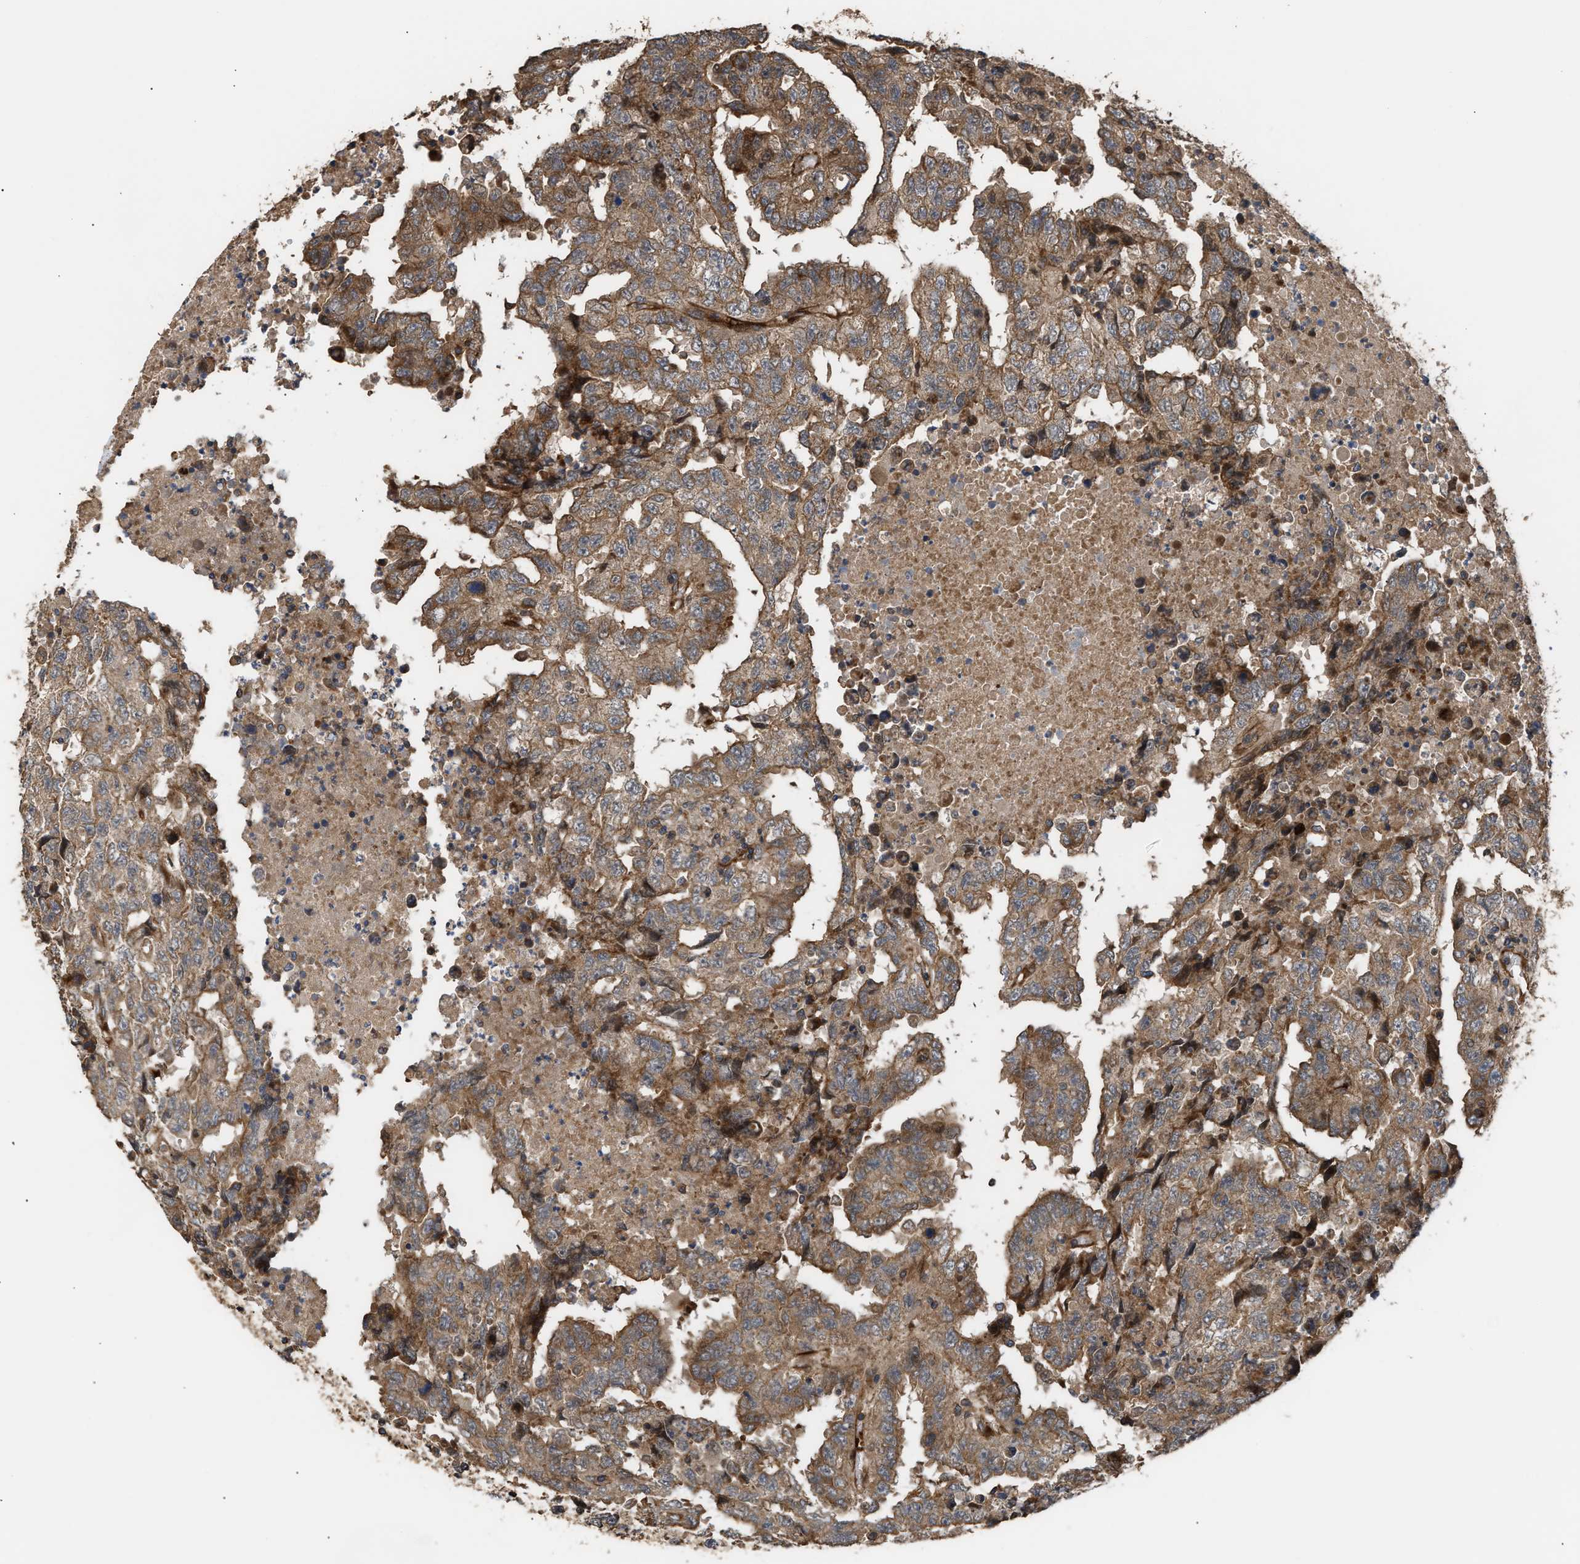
{"staining": {"intensity": "moderate", "quantity": ">75%", "location": "cytoplasmic/membranous"}, "tissue": "testis cancer", "cell_type": "Tumor cells", "image_type": "cancer", "snomed": [{"axis": "morphology", "description": "Necrosis, NOS"}, {"axis": "morphology", "description": "Carcinoma, Embryonal, NOS"}, {"axis": "topography", "description": "Testis"}], "caption": "A brown stain labels moderate cytoplasmic/membranous positivity of a protein in human testis cancer tumor cells.", "gene": "STAU1", "patient": {"sex": "male", "age": 19}}